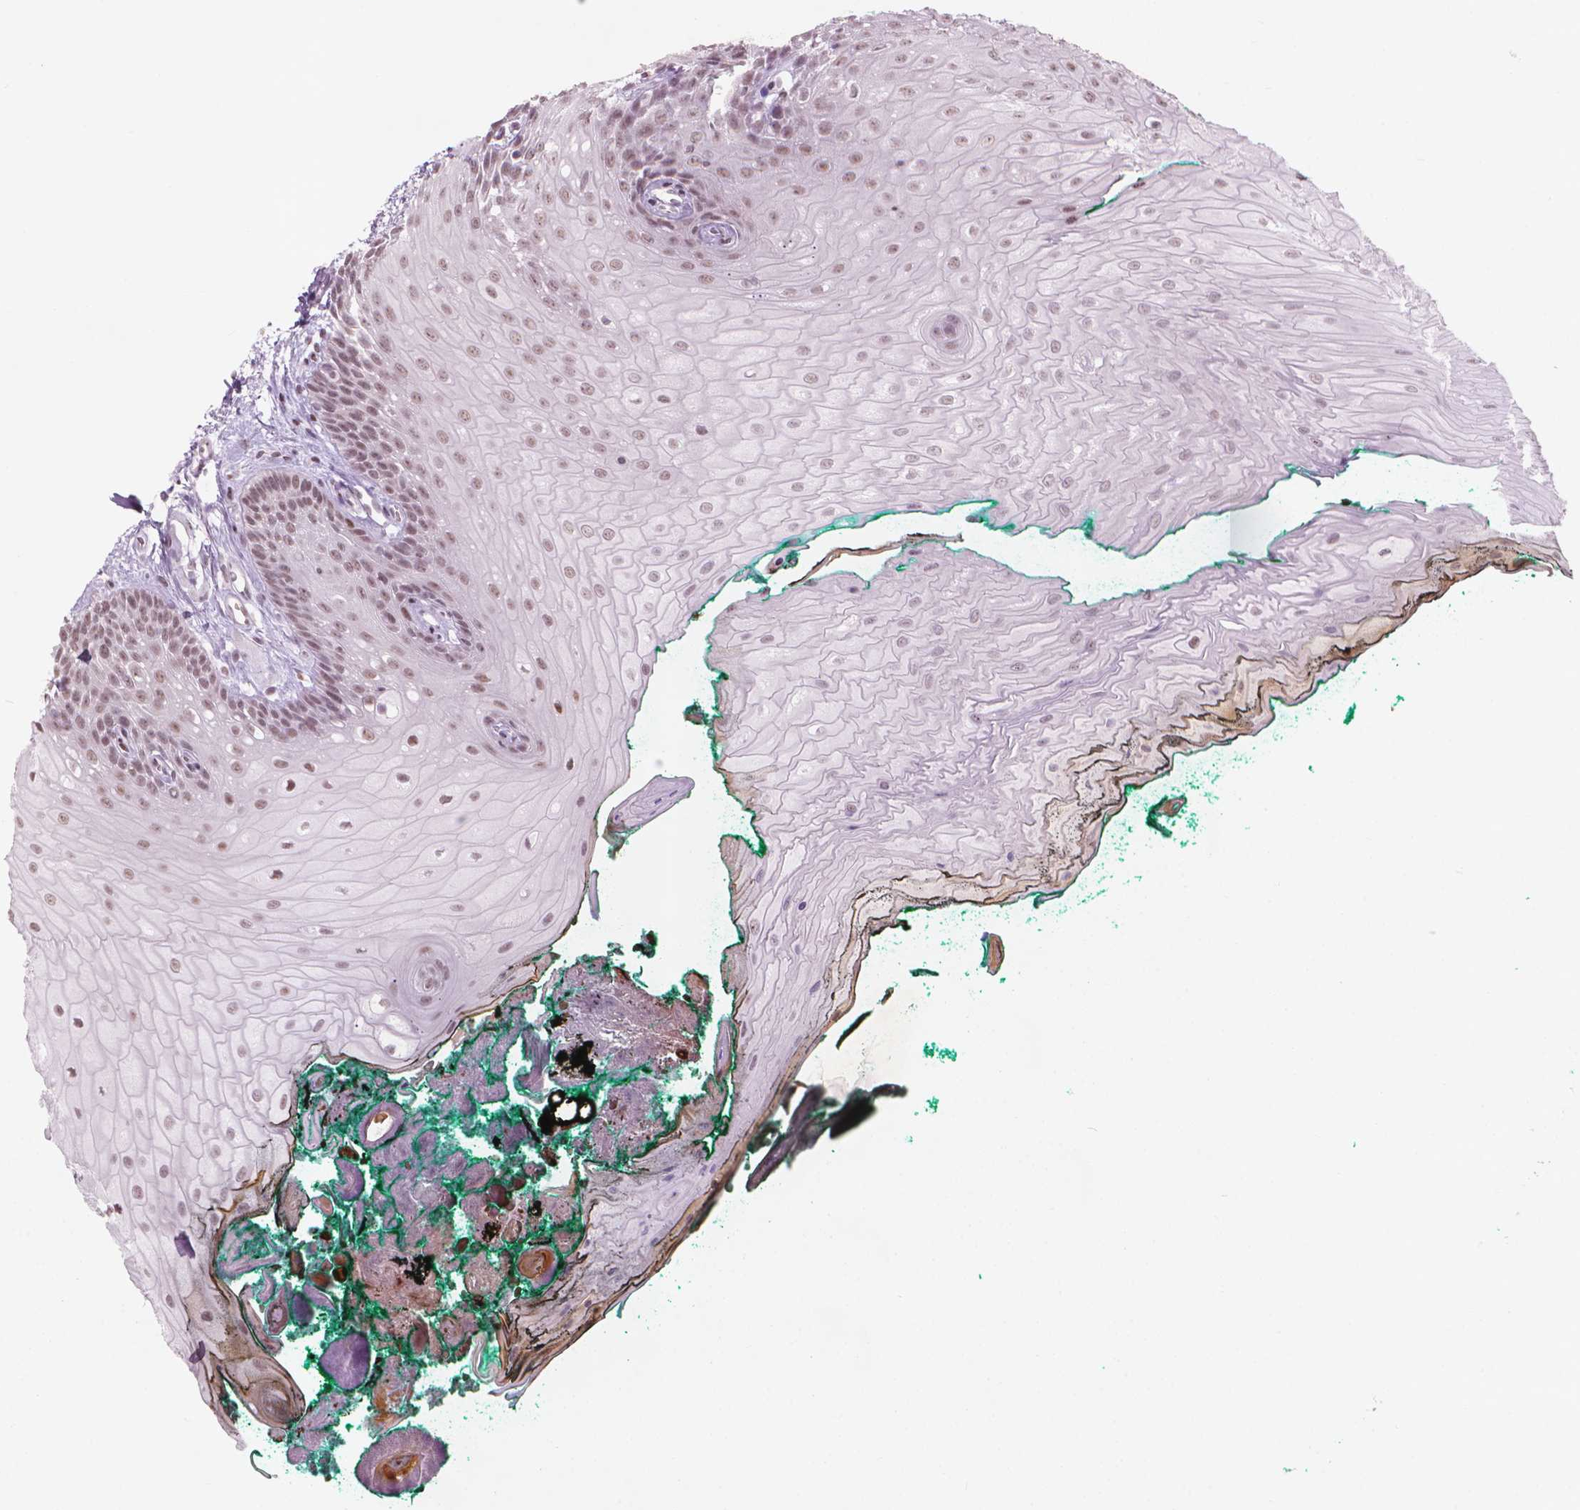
{"staining": {"intensity": "moderate", "quantity": ">75%", "location": "nuclear"}, "tissue": "oral mucosa", "cell_type": "Squamous epithelial cells", "image_type": "normal", "snomed": [{"axis": "morphology", "description": "Normal tissue, NOS"}, {"axis": "topography", "description": "Oral tissue"}], "caption": "A high-resolution histopathology image shows IHC staining of unremarkable oral mucosa, which displays moderate nuclear positivity in about >75% of squamous epithelial cells. The staining was performed using DAB to visualize the protein expression in brown, while the nuclei were stained in blue with hematoxylin (Magnification: 20x).", "gene": "HES7", "patient": {"sex": "female", "age": 68}}